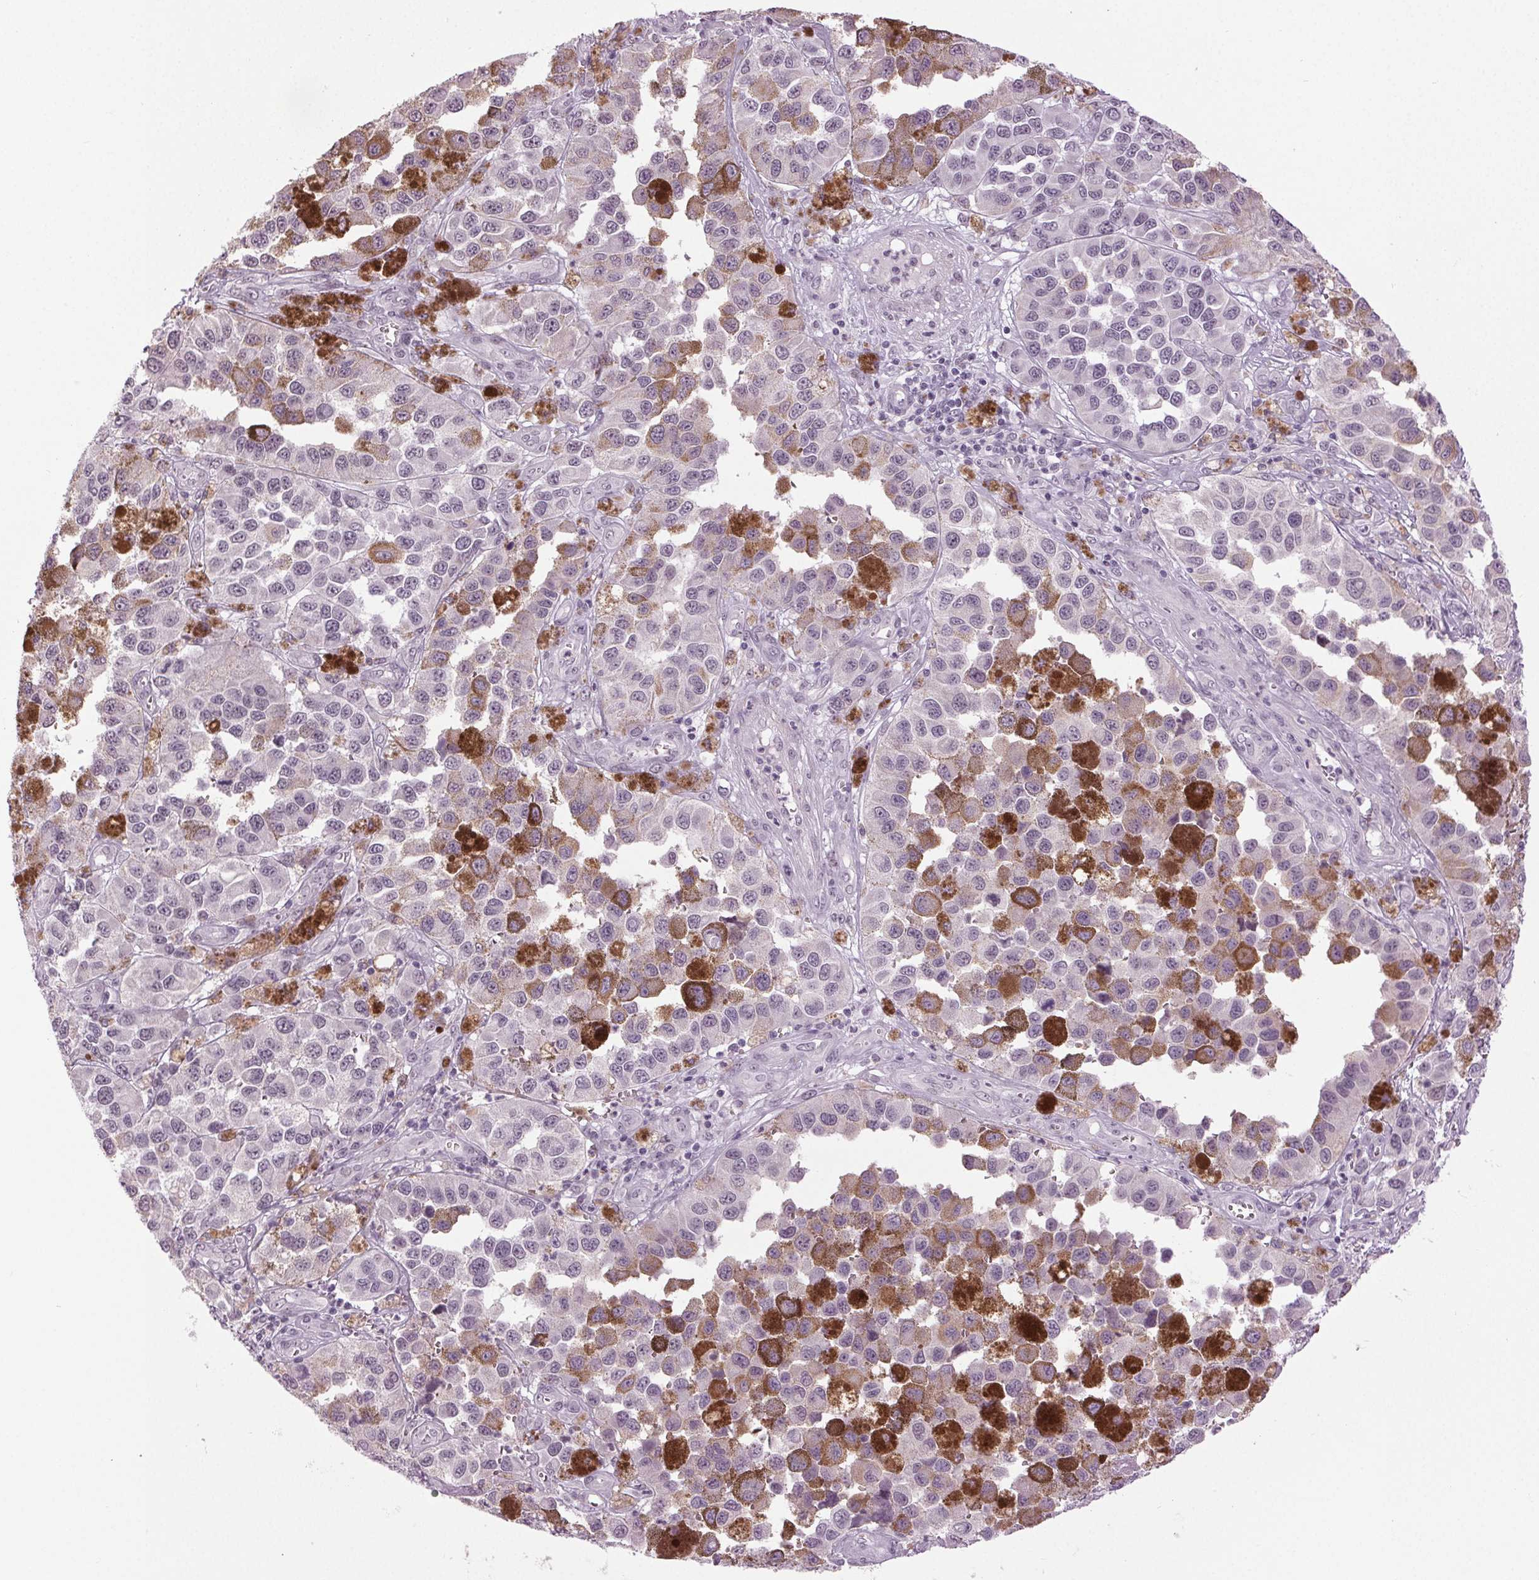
{"staining": {"intensity": "negative", "quantity": "none", "location": "none"}, "tissue": "melanoma", "cell_type": "Tumor cells", "image_type": "cancer", "snomed": [{"axis": "morphology", "description": "Malignant melanoma, NOS"}, {"axis": "topography", "description": "Skin"}], "caption": "IHC photomicrograph of melanoma stained for a protein (brown), which displays no staining in tumor cells.", "gene": "DNAH12", "patient": {"sex": "female", "age": 58}}